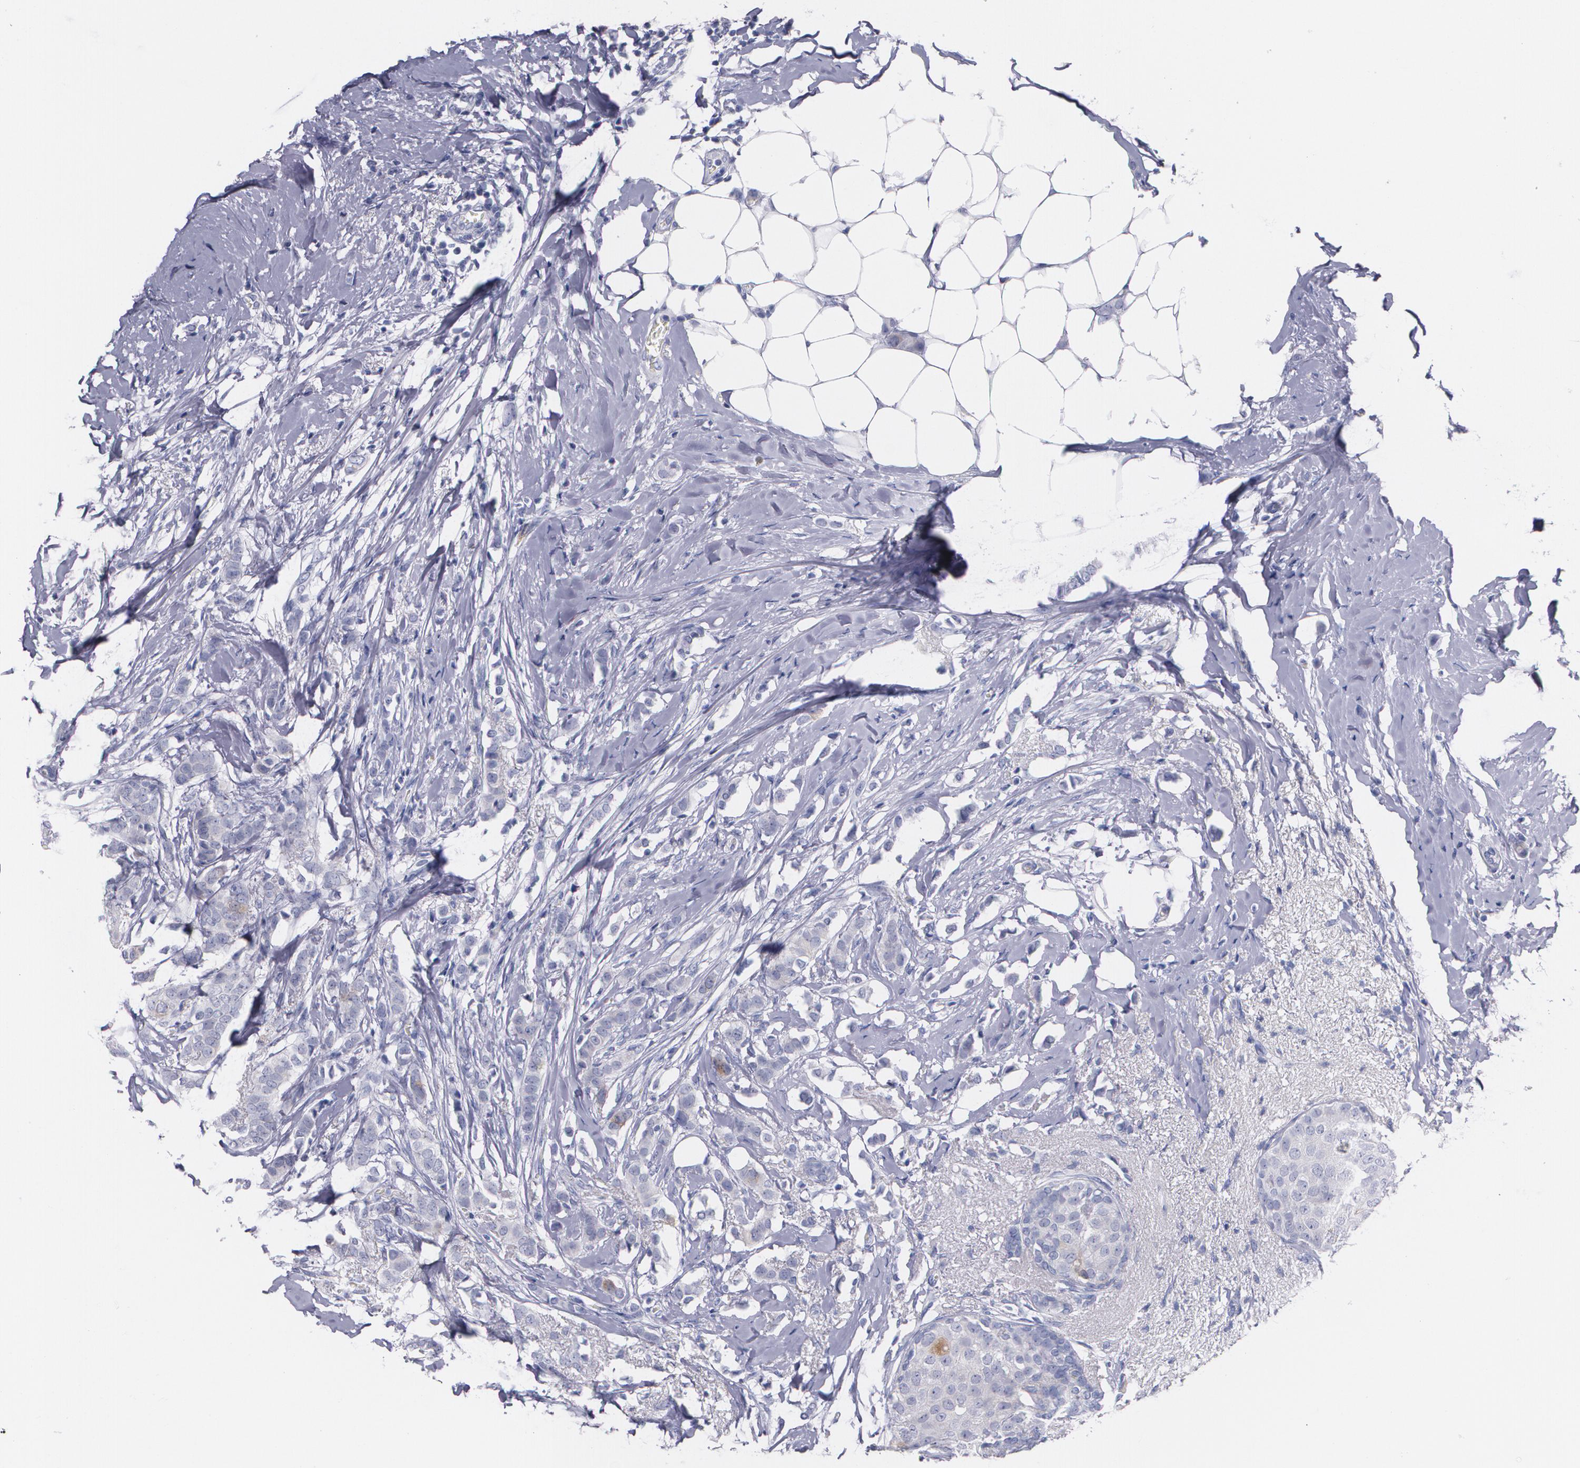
{"staining": {"intensity": "moderate", "quantity": "<25%", "location": "cytoplasmic/membranous"}, "tissue": "breast cancer", "cell_type": "Tumor cells", "image_type": "cancer", "snomed": [{"axis": "morphology", "description": "Lobular carcinoma"}, {"axis": "topography", "description": "Breast"}], "caption": "Immunohistochemical staining of breast cancer displays moderate cytoplasmic/membranous protein expression in approximately <25% of tumor cells.", "gene": "HMMR", "patient": {"sex": "female", "age": 55}}